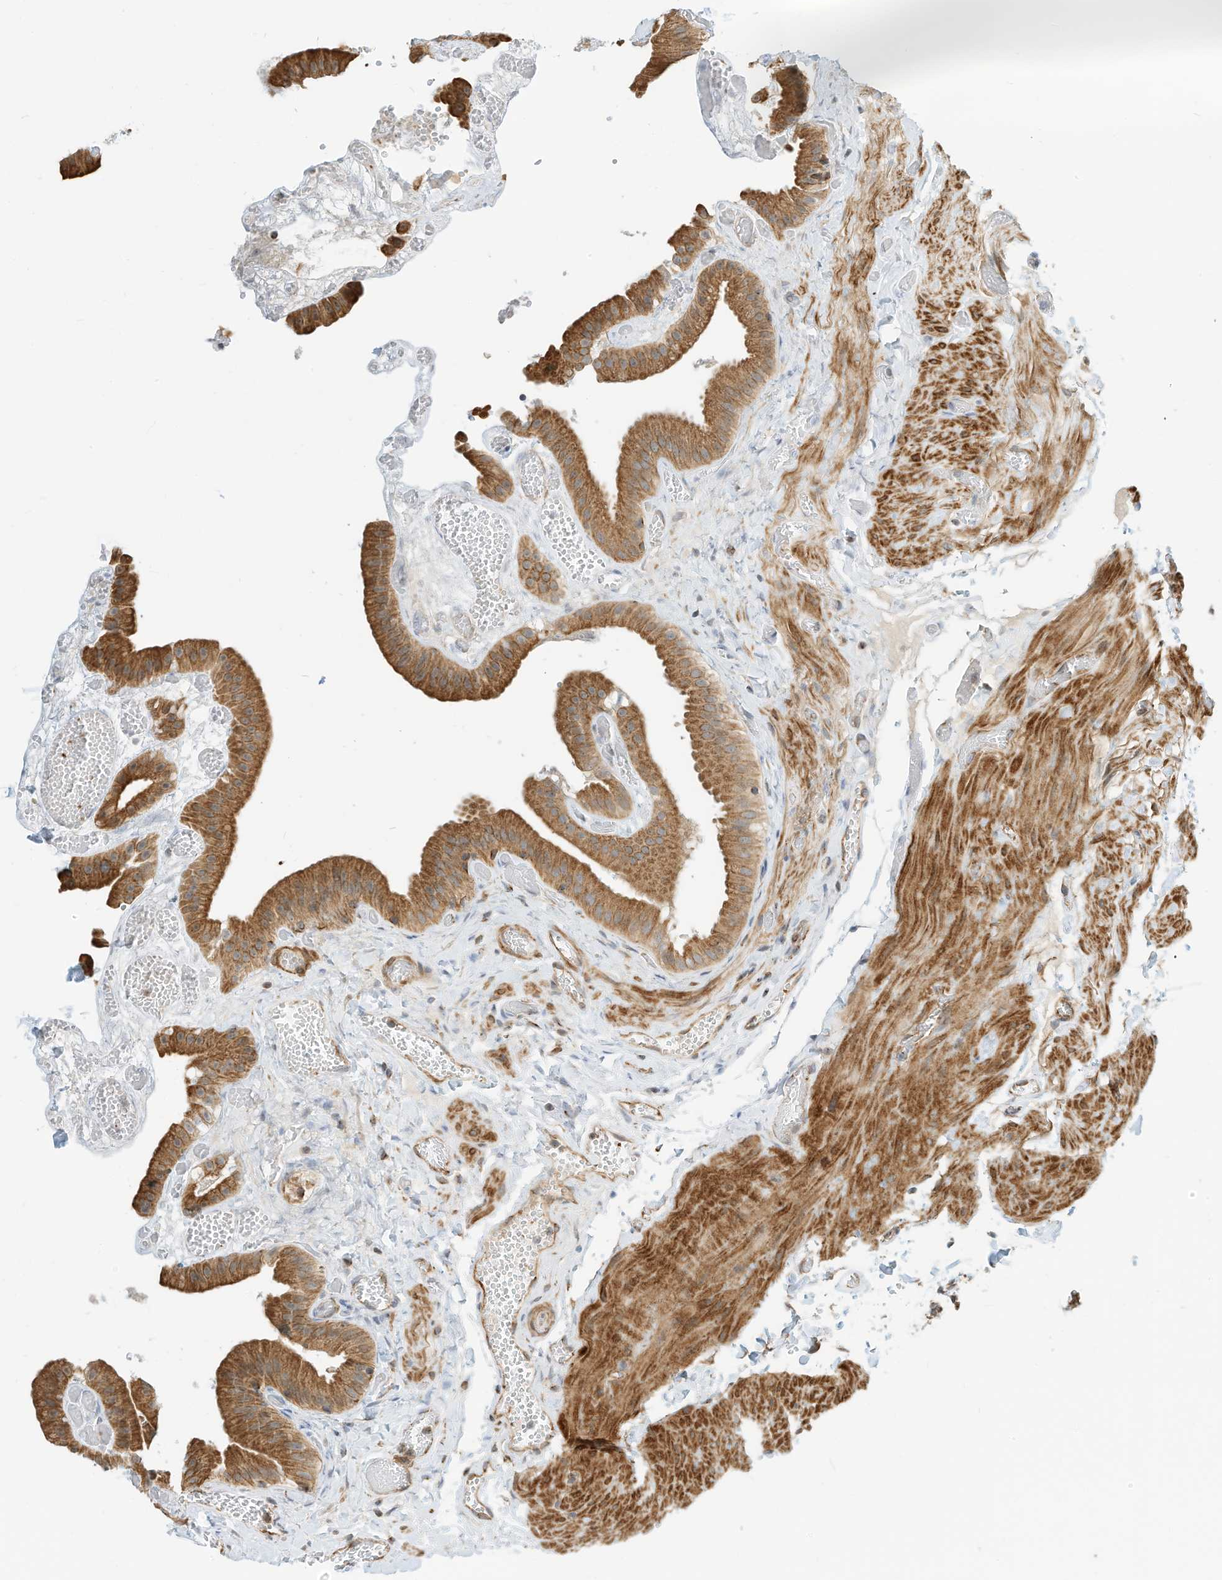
{"staining": {"intensity": "moderate", "quantity": ">75%", "location": "cytoplasmic/membranous"}, "tissue": "gallbladder", "cell_type": "Glandular cells", "image_type": "normal", "snomed": [{"axis": "morphology", "description": "Normal tissue, NOS"}, {"axis": "topography", "description": "Gallbladder"}], "caption": "A brown stain labels moderate cytoplasmic/membranous staining of a protein in glandular cells of normal gallbladder. (Stains: DAB (3,3'-diaminobenzidine) in brown, nuclei in blue, Microscopy: brightfield microscopy at high magnification).", "gene": "OFD1", "patient": {"sex": "female", "age": 64}}